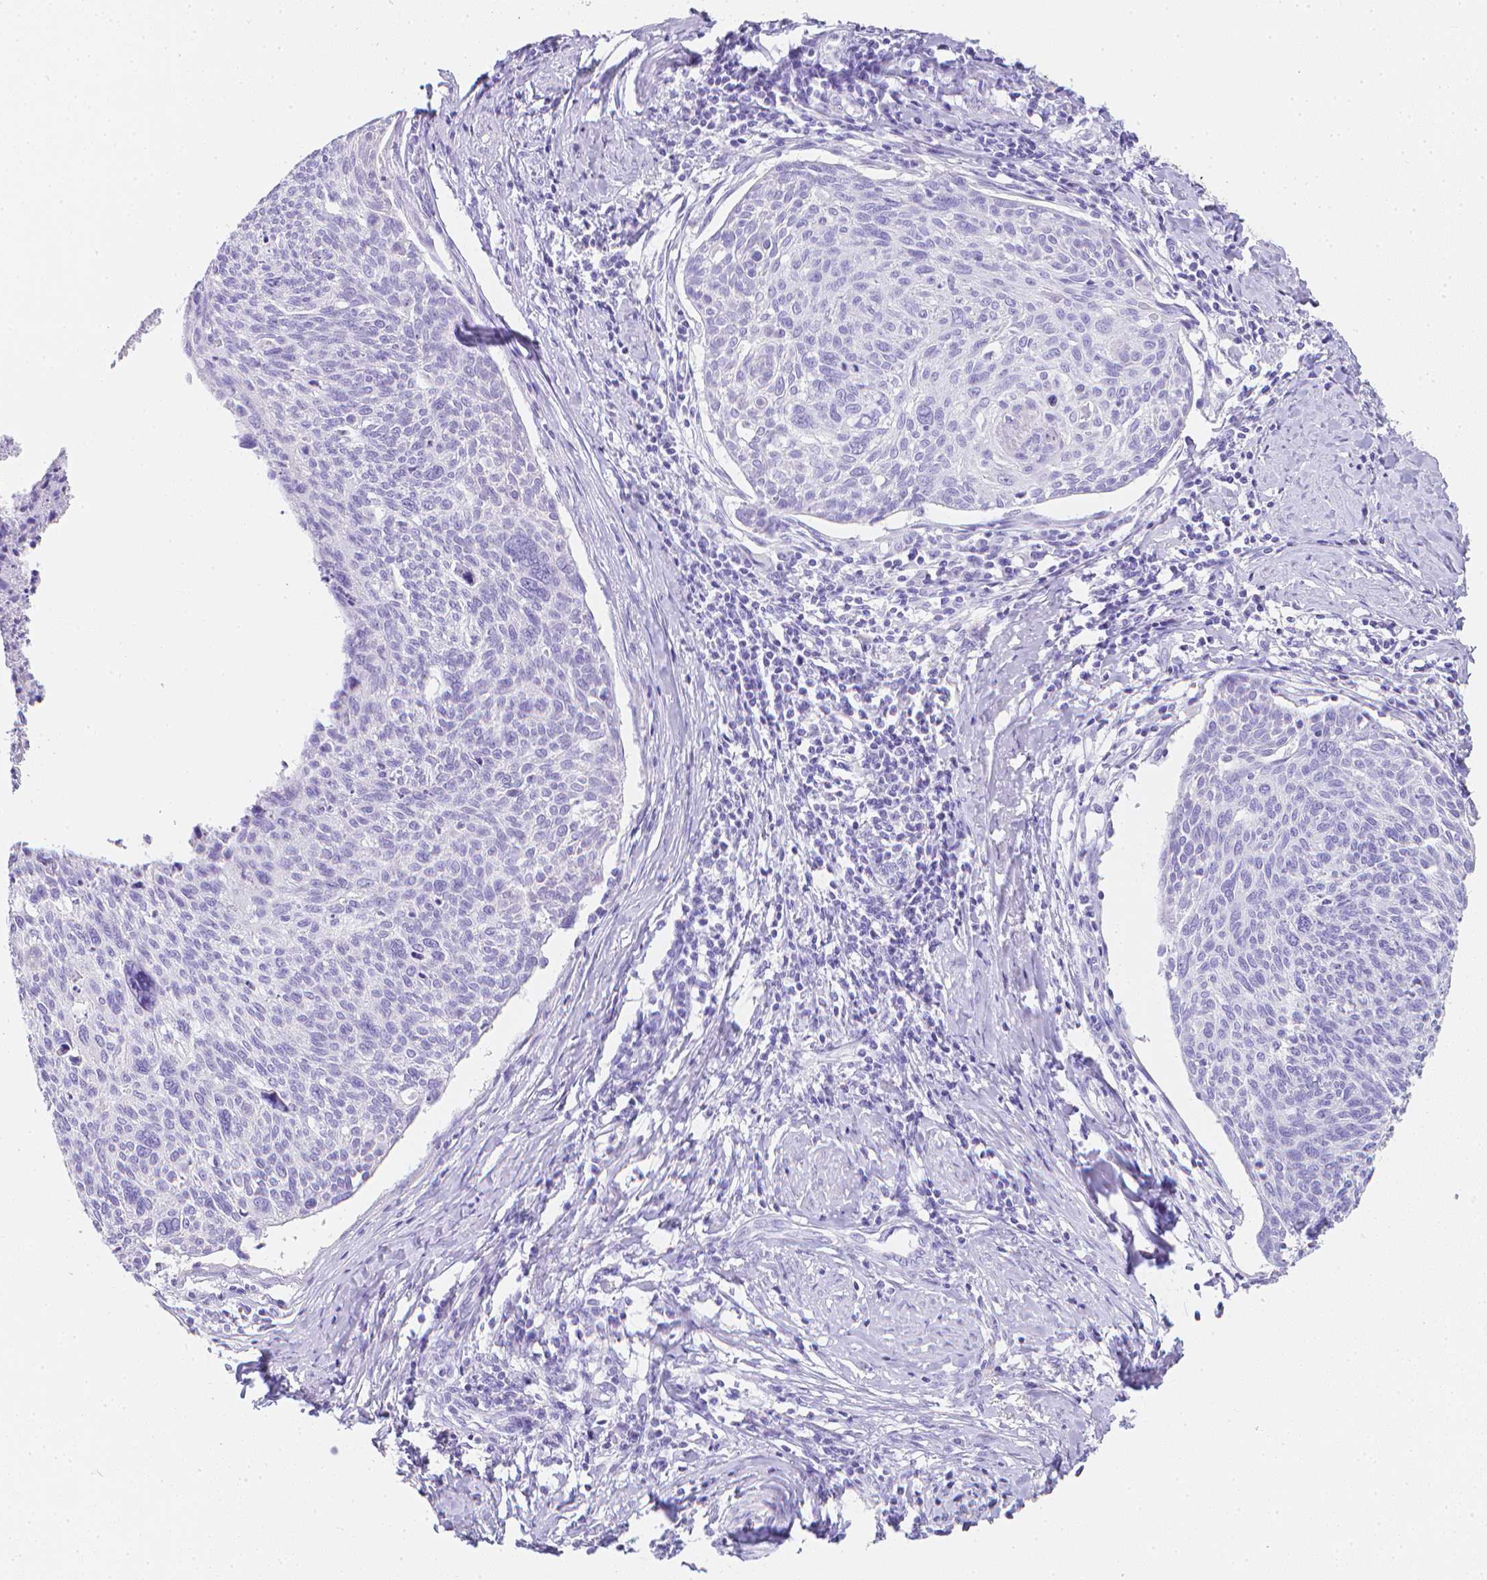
{"staining": {"intensity": "negative", "quantity": "none", "location": "none"}, "tissue": "cervical cancer", "cell_type": "Tumor cells", "image_type": "cancer", "snomed": [{"axis": "morphology", "description": "Squamous cell carcinoma, NOS"}, {"axis": "topography", "description": "Cervix"}], "caption": "This is an immunohistochemistry micrograph of human cervical squamous cell carcinoma. There is no staining in tumor cells.", "gene": "LGALS4", "patient": {"sex": "female", "age": 49}}